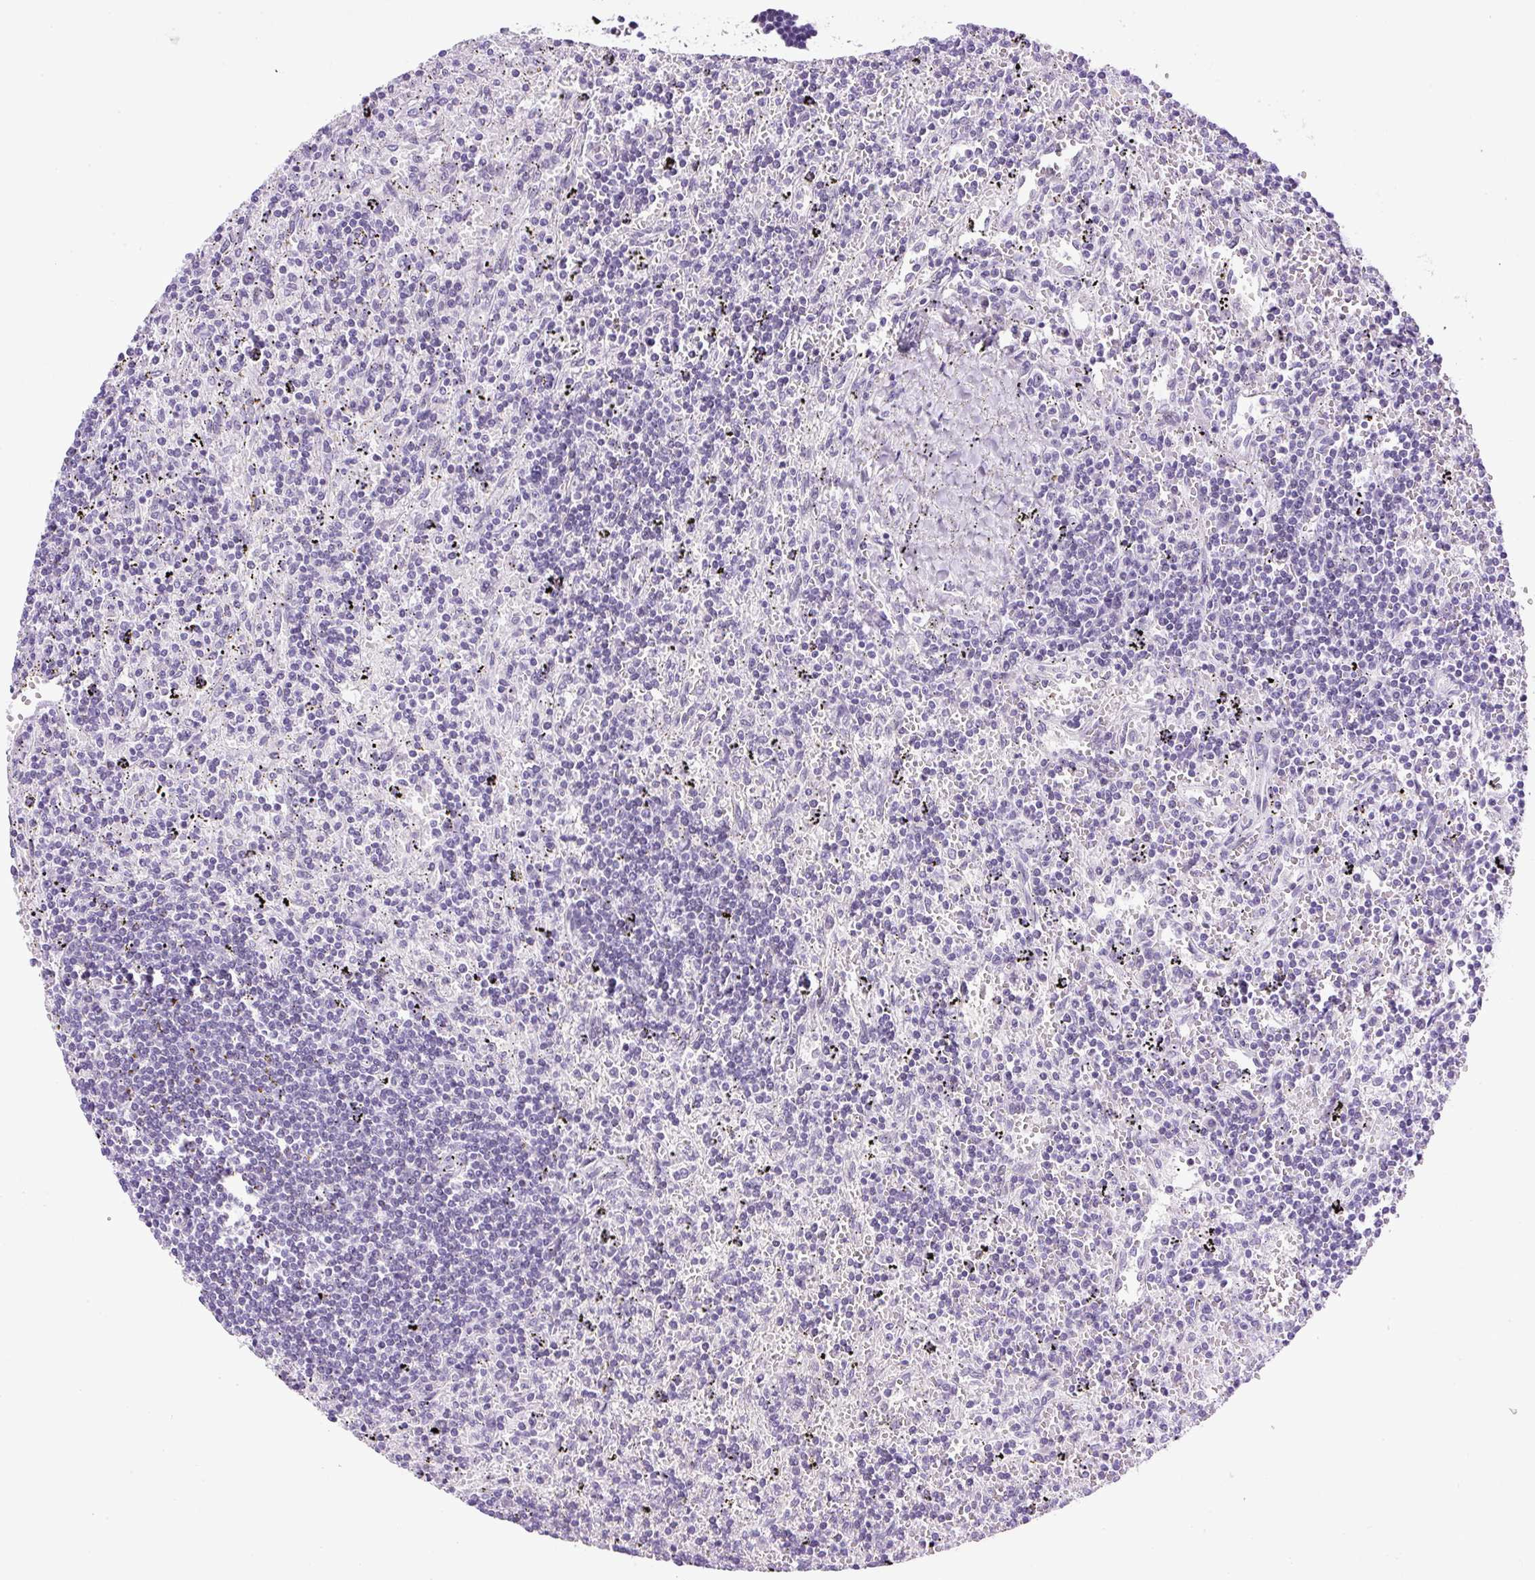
{"staining": {"intensity": "negative", "quantity": "none", "location": "none"}, "tissue": "lymphoma", "cell_type": "Tumor cells", "image_type": "cancer", "snomed": [{"axis": "morphology", "description": "Malignant lymphoma, non-Hodgkin's type, Low grade"}, {"axis": "topography", "description": "Spleen"}], "caption": "Malignant lymphoma, non-Hodgkin's type (low-grade) was stained to show a protein in brown. There is no significant expression in tumor cells.", "gene": "RHBDD2", "patient": {"sex": "male", "age": 76}}